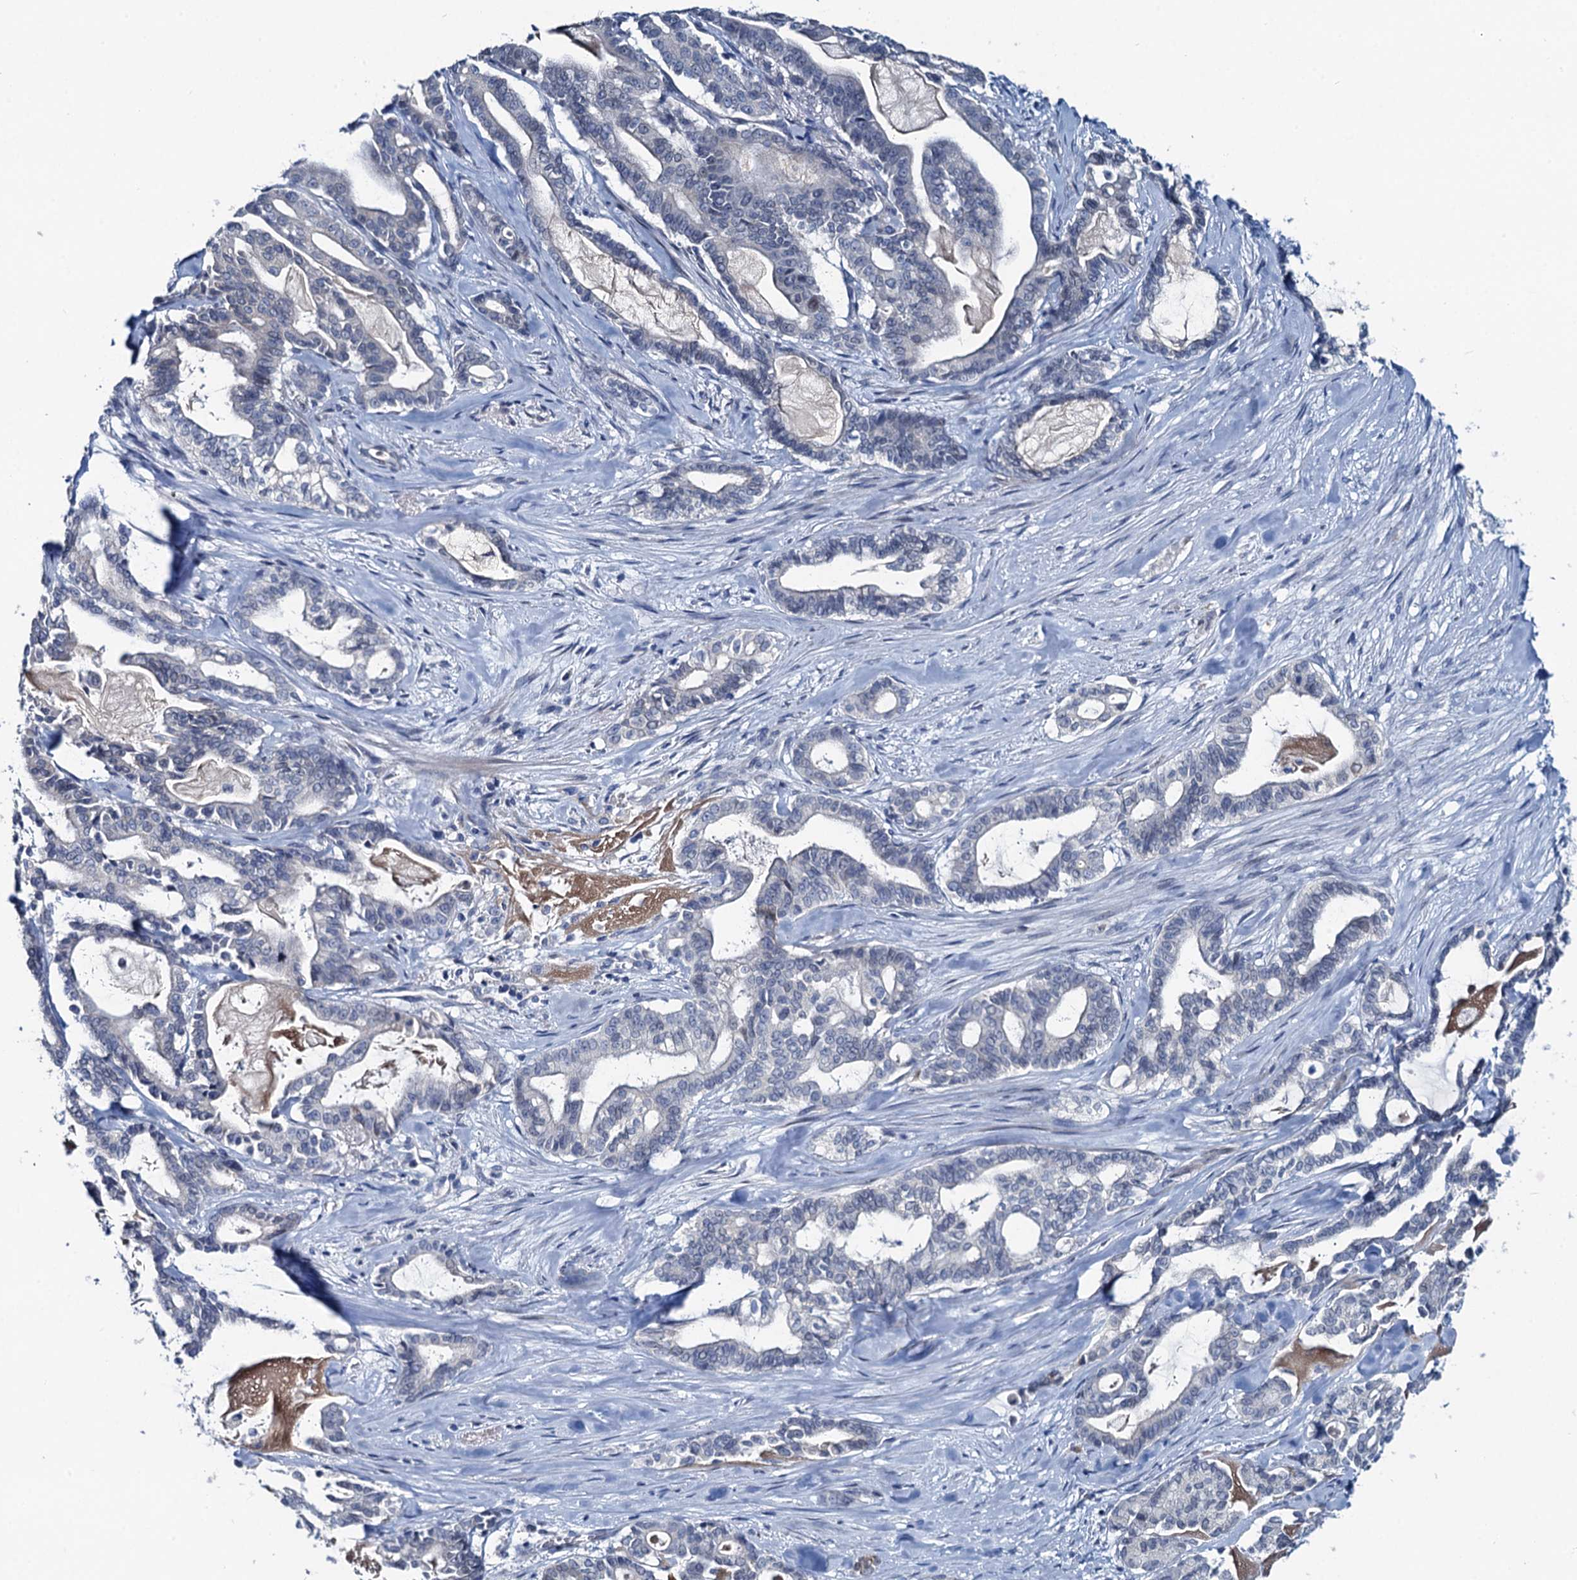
{"staining": {"intensity": "negative", "quantity": "none", "location": "none"}, "tissue": "pancreatic cancer", "cell_type": "Tumor cells", "image_type": "cancer", "snomed": [{"axis": "morphology", "description": "Adenocarcinoma, NOS"}, {"axis": "topography", "description": "Pancreas"}], "caption": "An immunohistochemistry (IHC) micrograph of pancreatic cancer is shown. There is no staining in tumor cells of pancreatic cancer.", "gene": "TOX3", "patient": {"sex": "male", "age": 63}}